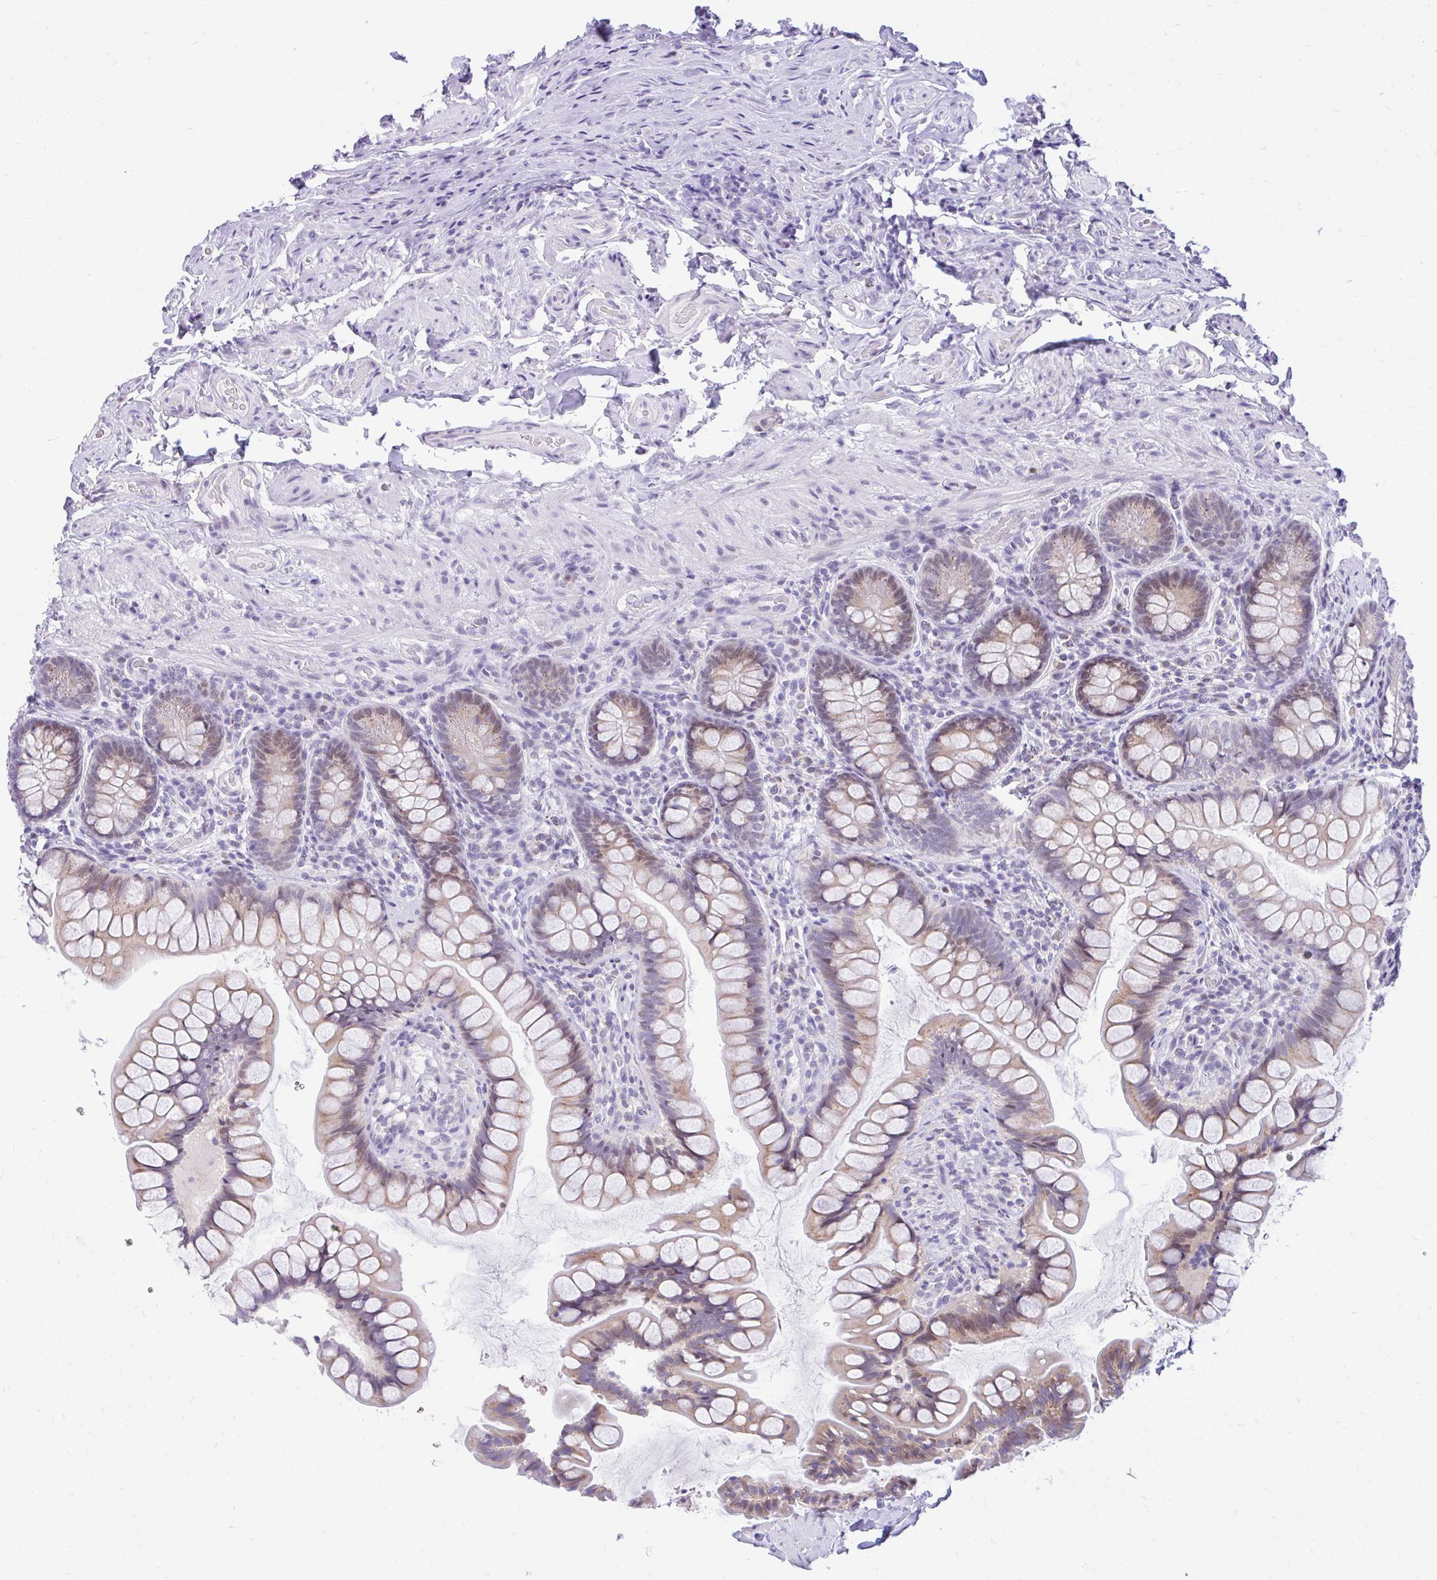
{"staining": {"intensity": "weak", "quantity": ">75%", "location": "cytoplasmic/membranous,nuclear"}, "tissue": "small intestine", "cell_type": "Glandular cells", "image_type": "normal", "snomed": [{"axis": "morphology", "description": "Normal tissue, NOS"}, {"axis": "topography", "description": "Small intestine"}], "caption": "The immunohistochemical stain highlights weak cytoplasmic/membranous,nuclear expression in glandular cells of benign small intestine. (Stains: DAB in brown, nuclei in blue, Microscopy: brightfield microscopy at high magnification).", "gene": "GLB1L2", "patient": {"sex": "male", "age": 70}}